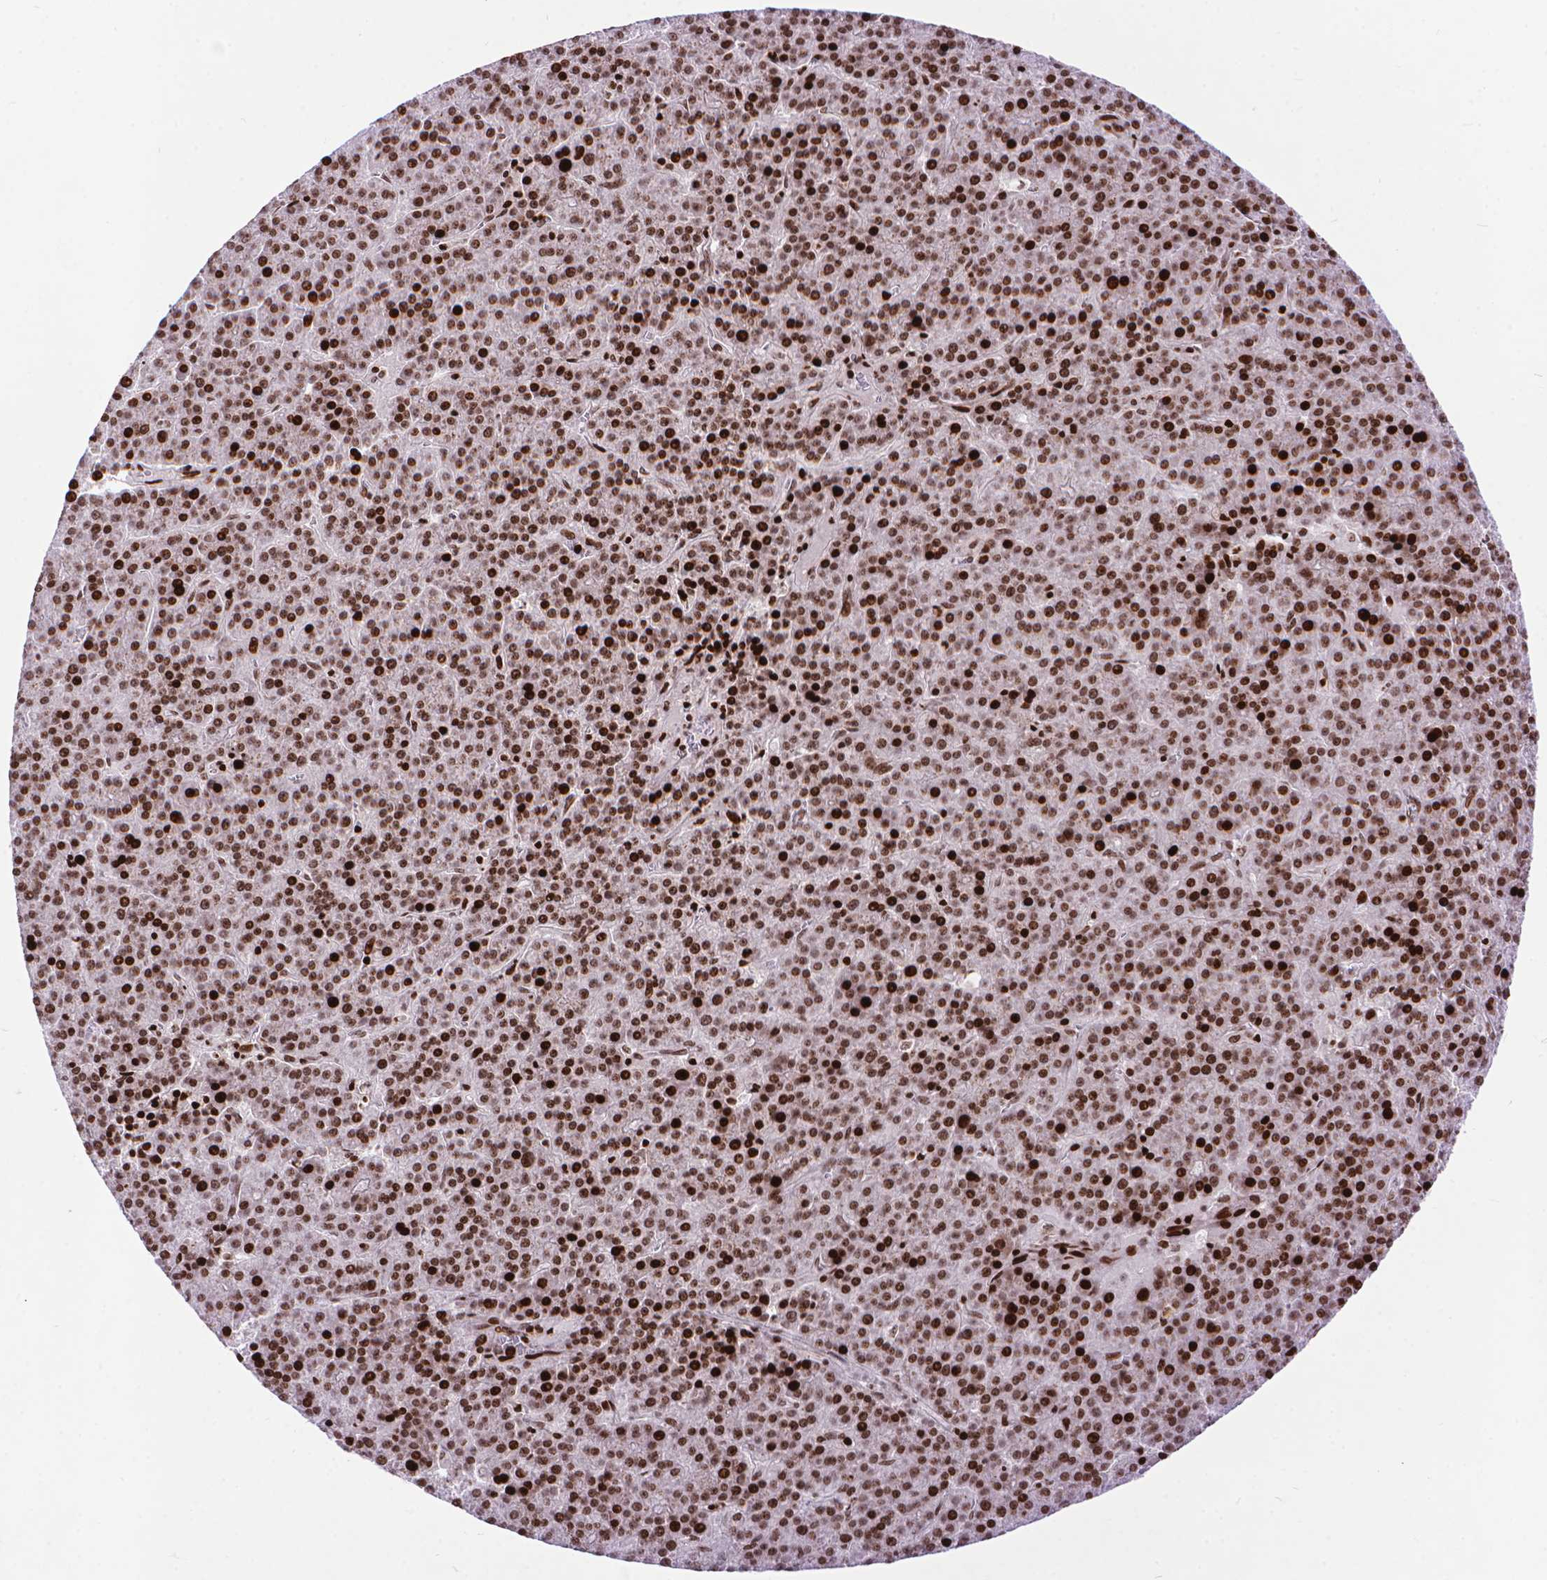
{"staining": {"intensity": "strong", "quantity": ">75%", "location": "nuclear"}, "tissue": "liver cancer", "cell_type": "Tumor cells", "image_type": "cancer", "snomed": [{"axis": "morphology", "description": "Carcinoma, Hepatocellular, NOS"}, {"axis": "topography", "description": "Liver"}], "caption": "A high-resolution image shows IHC staining of hepatocellular carcinoma (liver), which displays strong nuclear staining in approximately >75% of tumor cells.", "gene": "AMER1", "patient": {"sex": "female", "age": 58}}